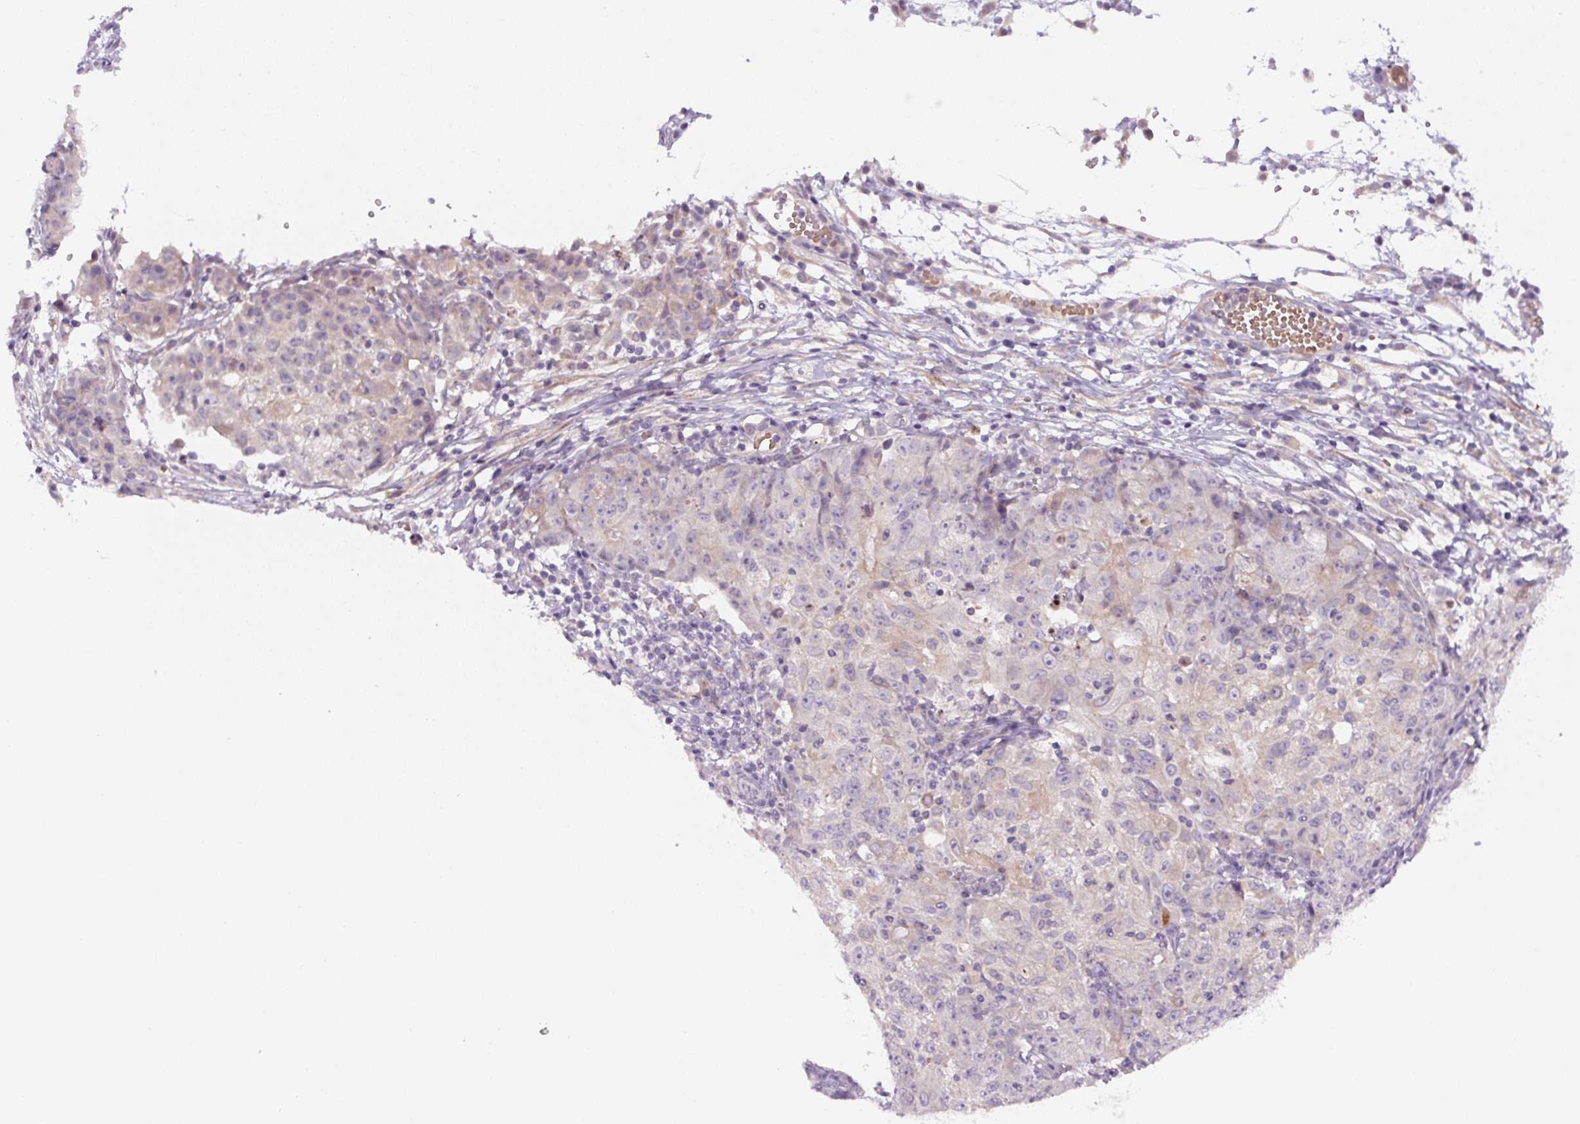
{"staining": {"intensity": "negative", "quantity": "none", "location": "none"}, "tissue": "ovarian cancer", "cell_type": "Tumor cells", "image_type": "cancer", "snomed": [{"axis": "morphology", "description": "Carcinoma, endometroid"}, {"axis": "topography", "description": "Ovary"}], "caption": "Tumor cells show no significant staining in ovarian cancer.", "gene": "YIF1B", "patient": {"sex": "female", "age": 42}}